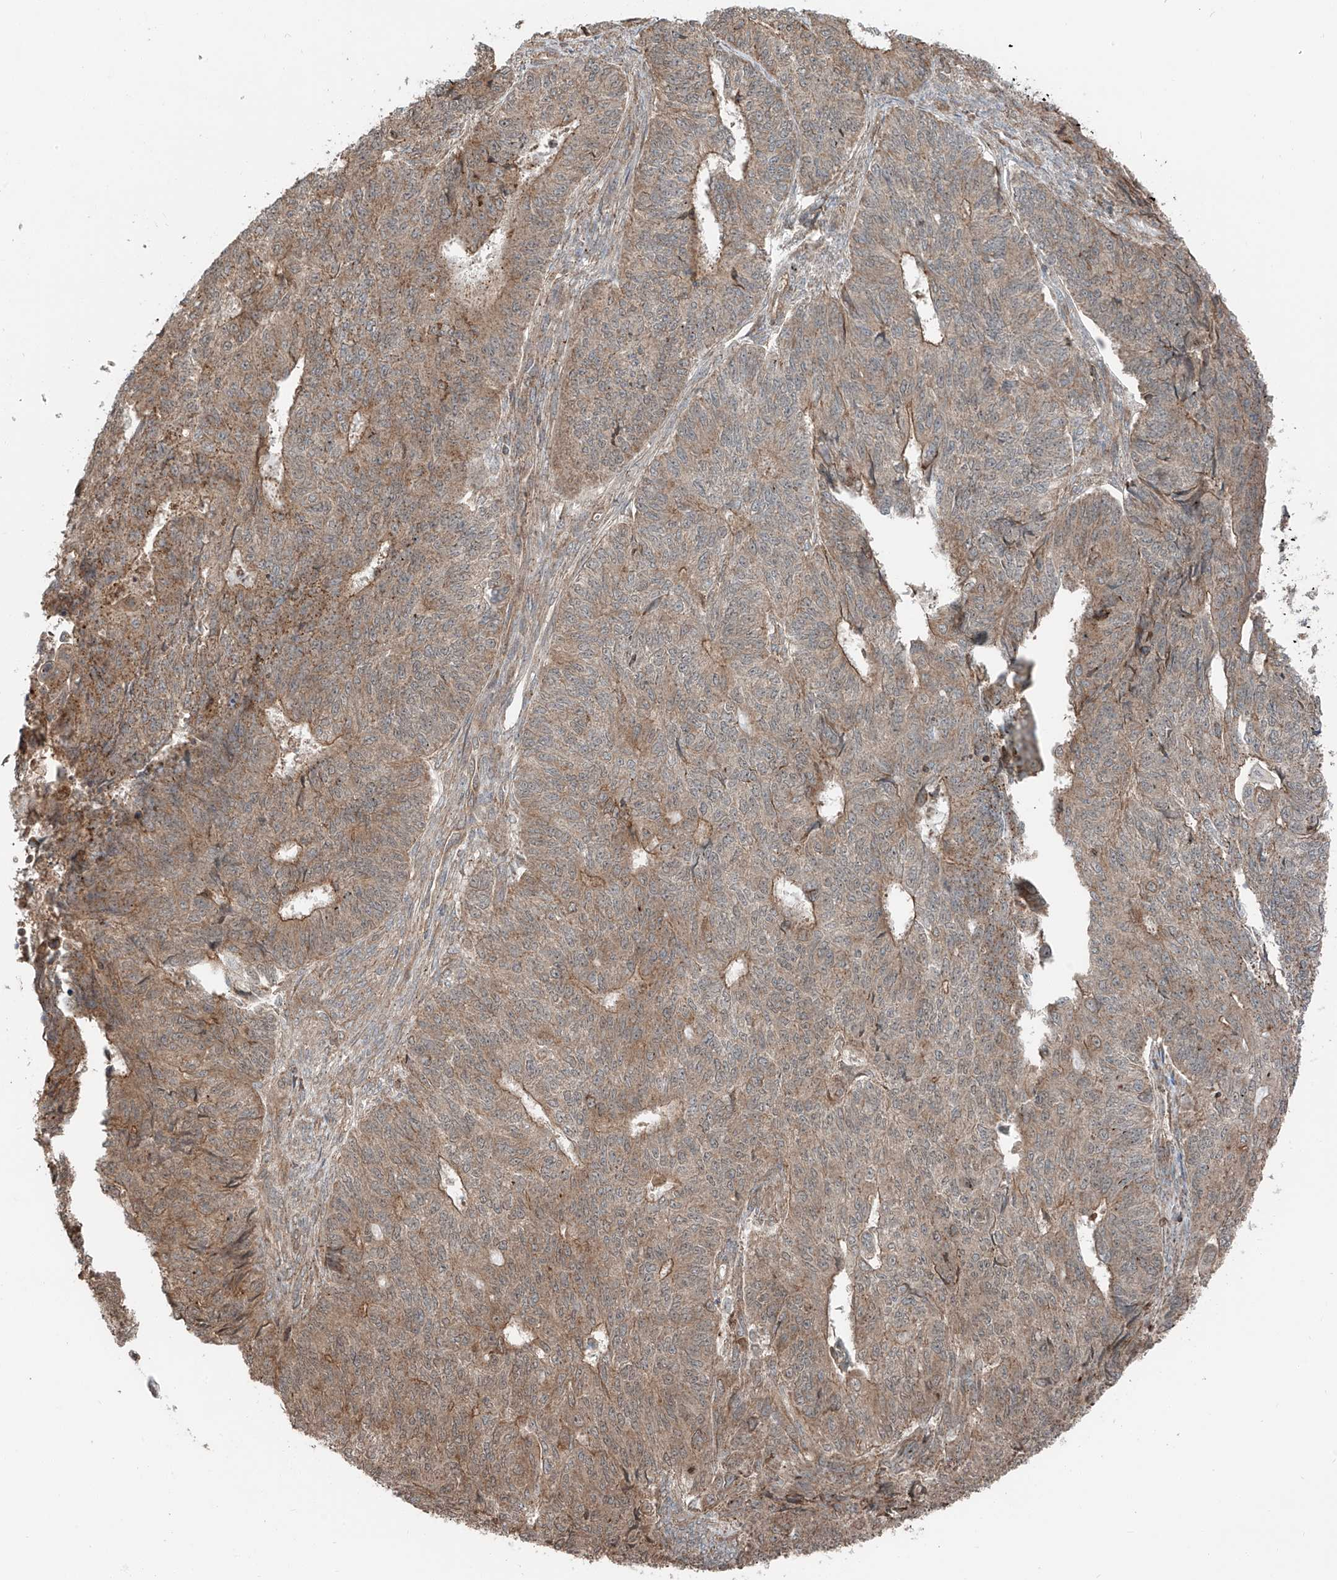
{"staining": {"intensity": "moderate", "quantity": ">75%", "location": "cytoplasmic/membranous"}, "tissue": "endometrial cancer", "cell_type": "Tumor cells", "image_type": "cancer", "snomed": [{"axis": "morphology", "description": "Adenocarcinoma, NOS"}, {"axis": "topography", "description": "Endometrium"}], "caption": "Endometrial adenocarcinoma was stained to show a protein in brown. There is medium levels of moderate cytoplasmic/membranous expression in about >75% of tumor cells.", "gene": "CEP162", "patient": {"sex": "female", "age": 32}}